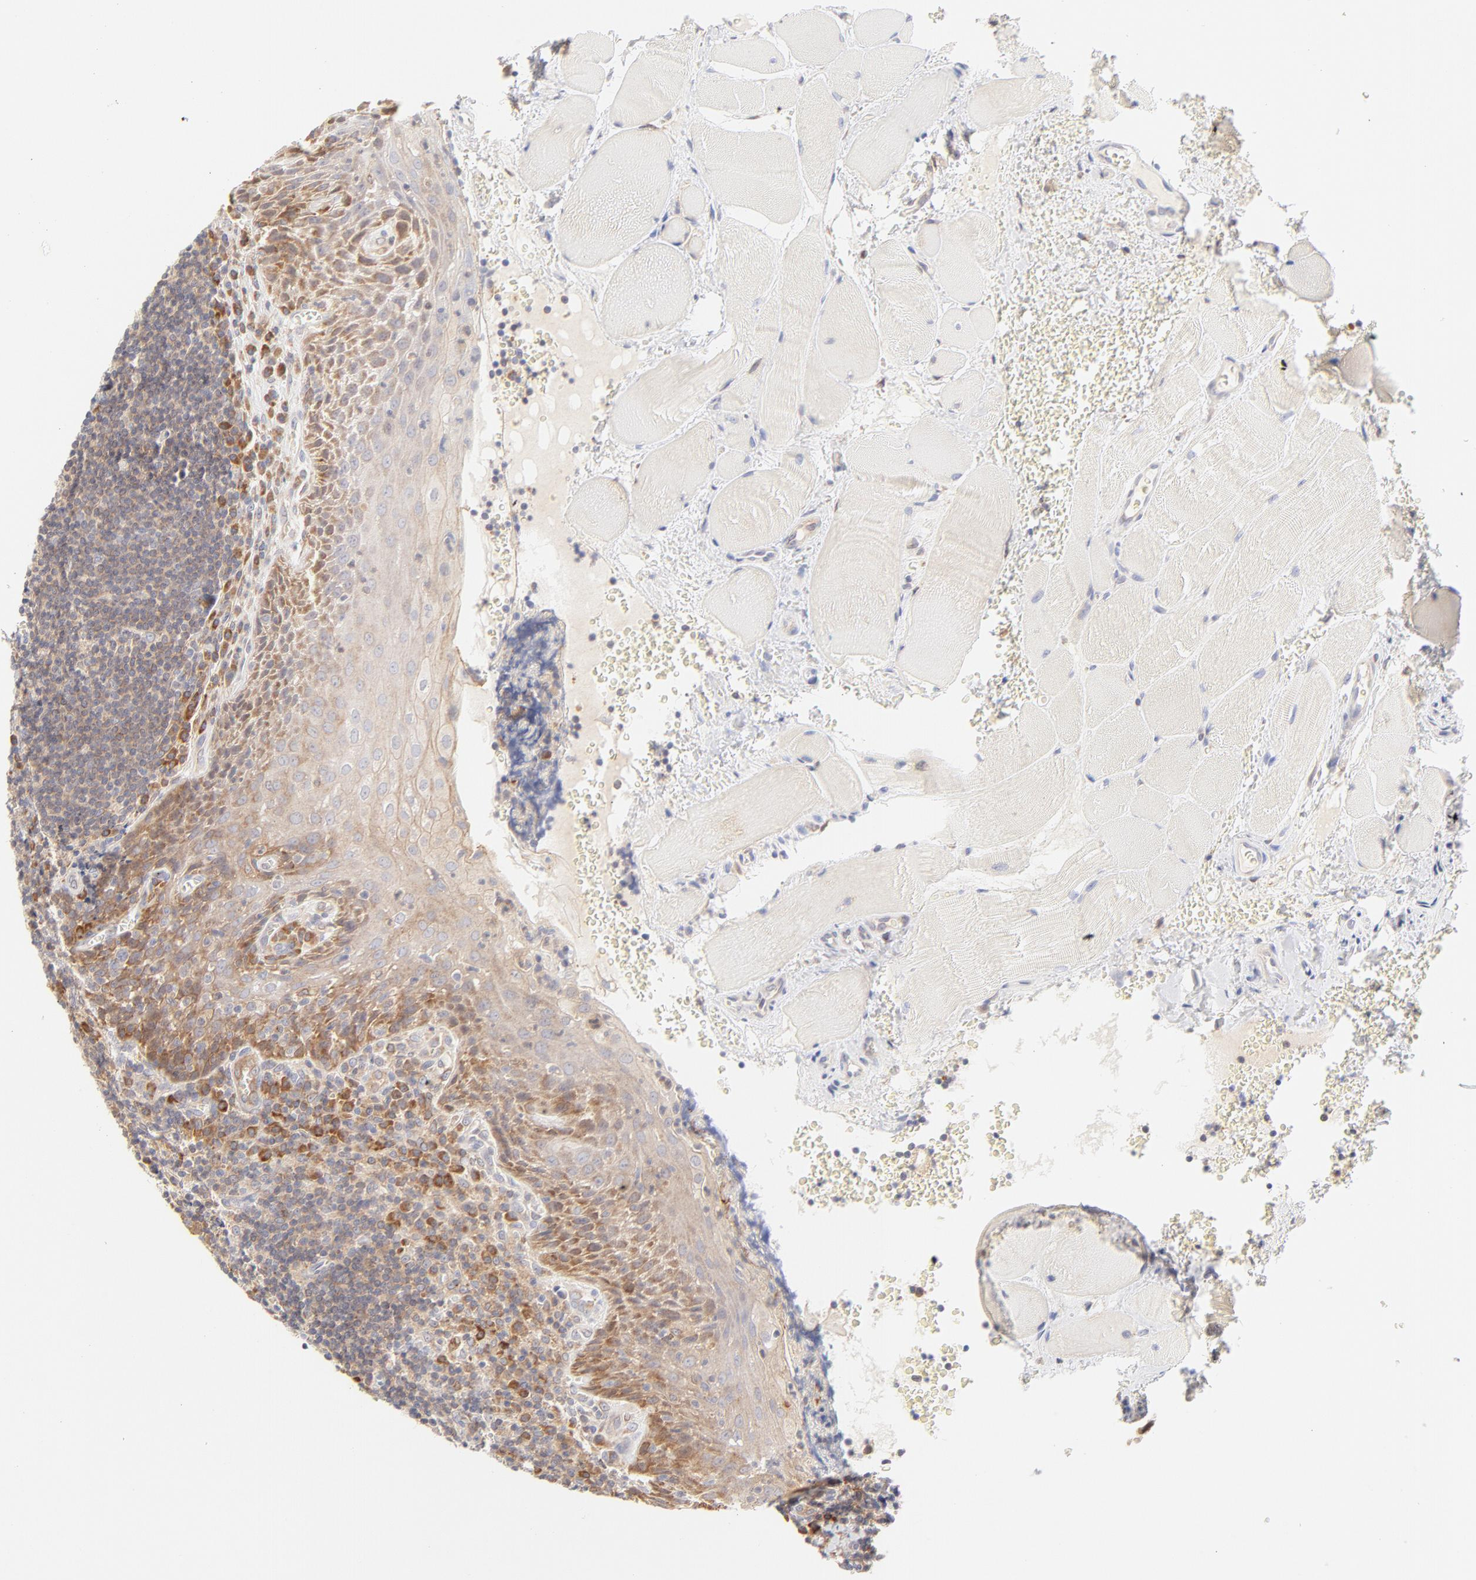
{"staining": {"intensity": "weak", "quantity": ">75%", "location": "cytoplasmic/membranous"}, "tissue": "tonsil", "cell_type": "Germinal center cells", "image_type": "normal", "snomed": [{"axis": "morphology", "description": "Normal tissue, NOS"}, {"axis": "topography", "description": "Tonsil"}], "caption": "Tonsil was stained to show a protein in brown. There is low levels of weak cytoplasmic/membranous expression in approximately >75% of germinal center cells. (Brightfield microscopy of DAB IHC at high magnification).", "gene": "RPS6KA1", "patient": {"sex": "male", "age": 20}}